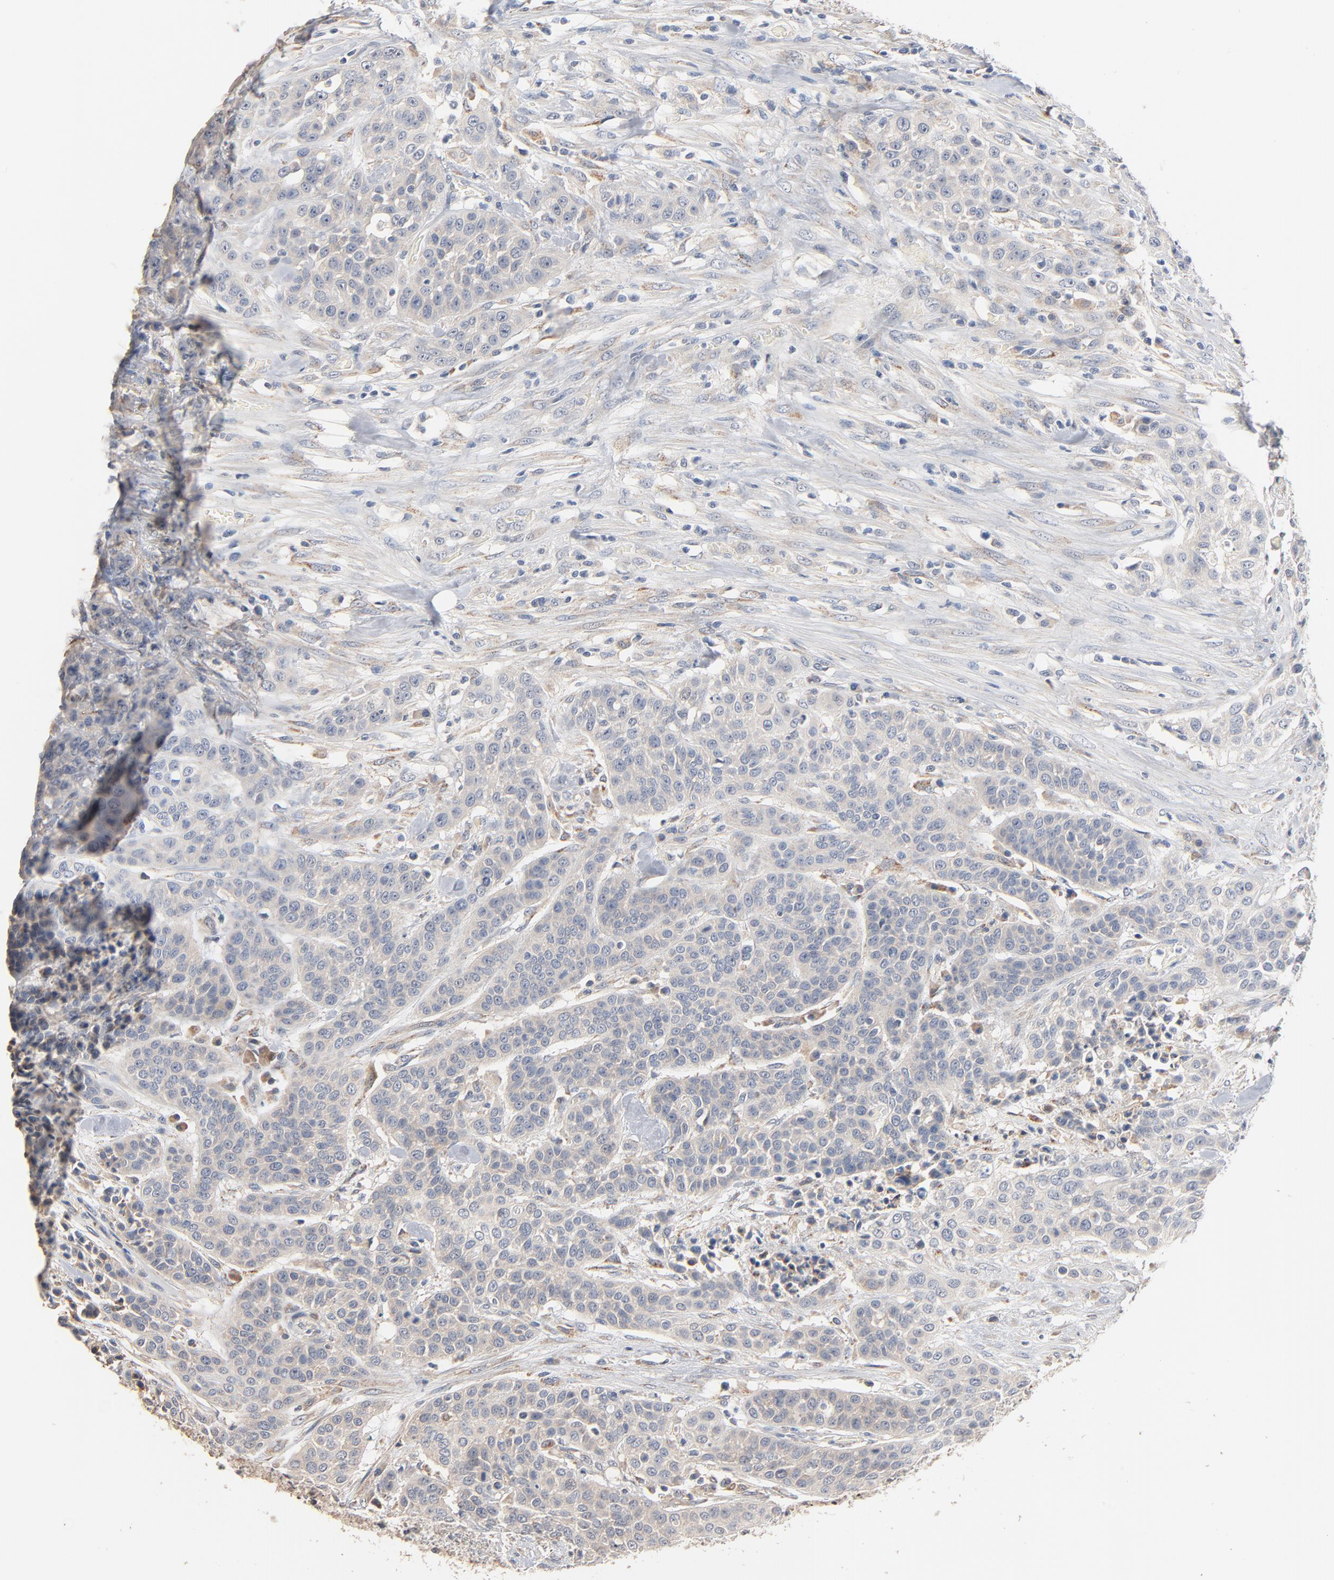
{"staining": {"intensity": "negative", "quantity": "none", "location": "none"}, "tissue": "urothelial cancer", "cell_type": "Tumor cells", "image_type": "cancer", "snomed": [{"axis": "morphology", "description": "Urothelial carcinoma, High grade"}, {"axis": "topography", "description": "Urinary bladder"}], "caption": "There is no significant expression in tumor cells of urothelial cancer. Brightfield microscopy of immunohistochemistry stained with DAB (brown) and hematoxylin (blue), captured at high magnification.", "gene": "ZDHHC8", "patient": {"sex": "male", "age": 74}}